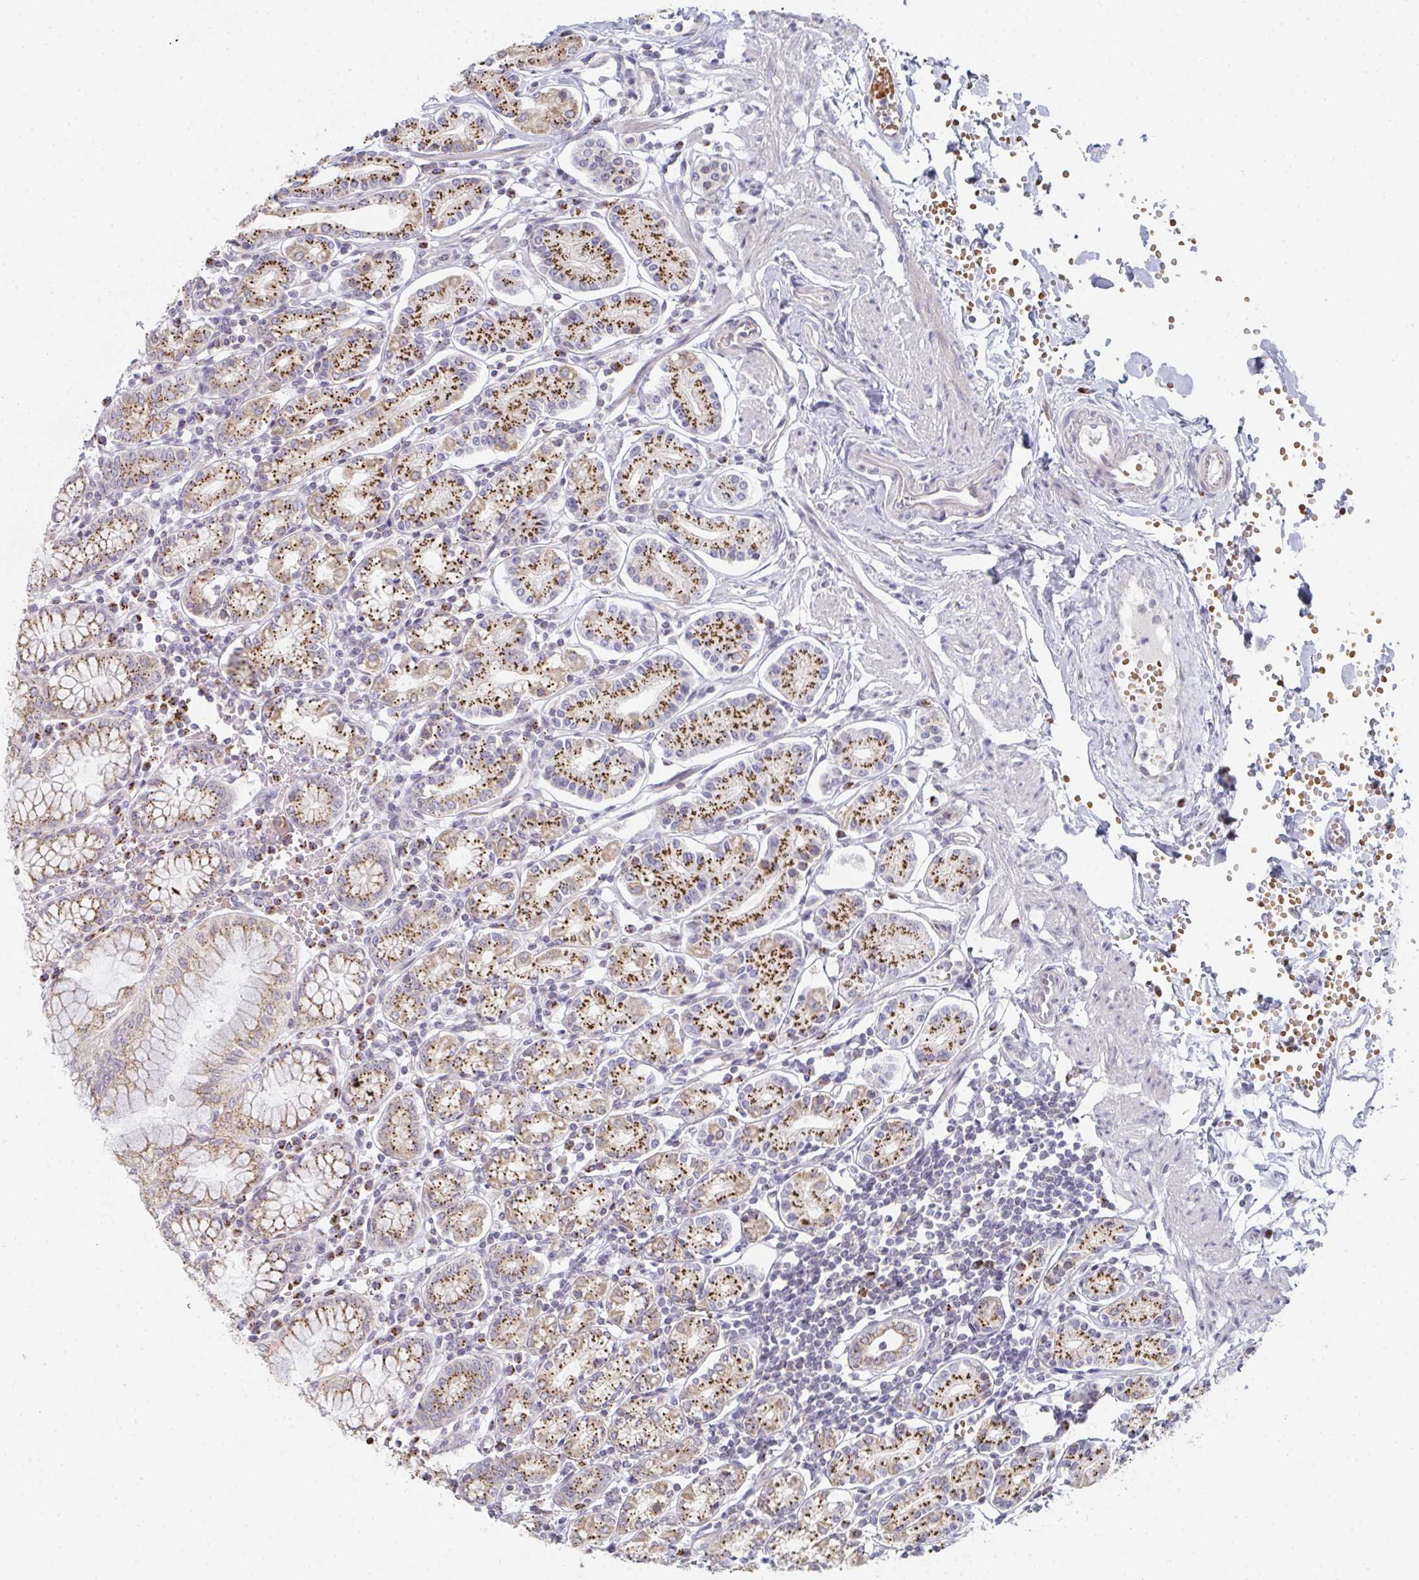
{"staining": {"intensity": "strong", "quantity": ">75%", "location": "cytoplasmic/membranous"}, "tissue": "stomach", "cell_type": "Glandular cells", "image_type": "normal", "snomed": [{"axis": "morphology", "description": "Normal tissue, NOS"}, {"axis": "topography", "description": "Stomach"}], "caption": "Approximately >75% of glandular cells in unremarkable stomach demonstrate strong cytoplasmic/membranous protein expression as visualized by brown immunohistochemical staining.", "gene": "ZNF526", "patient": {"sex": "female", "age": 62}}